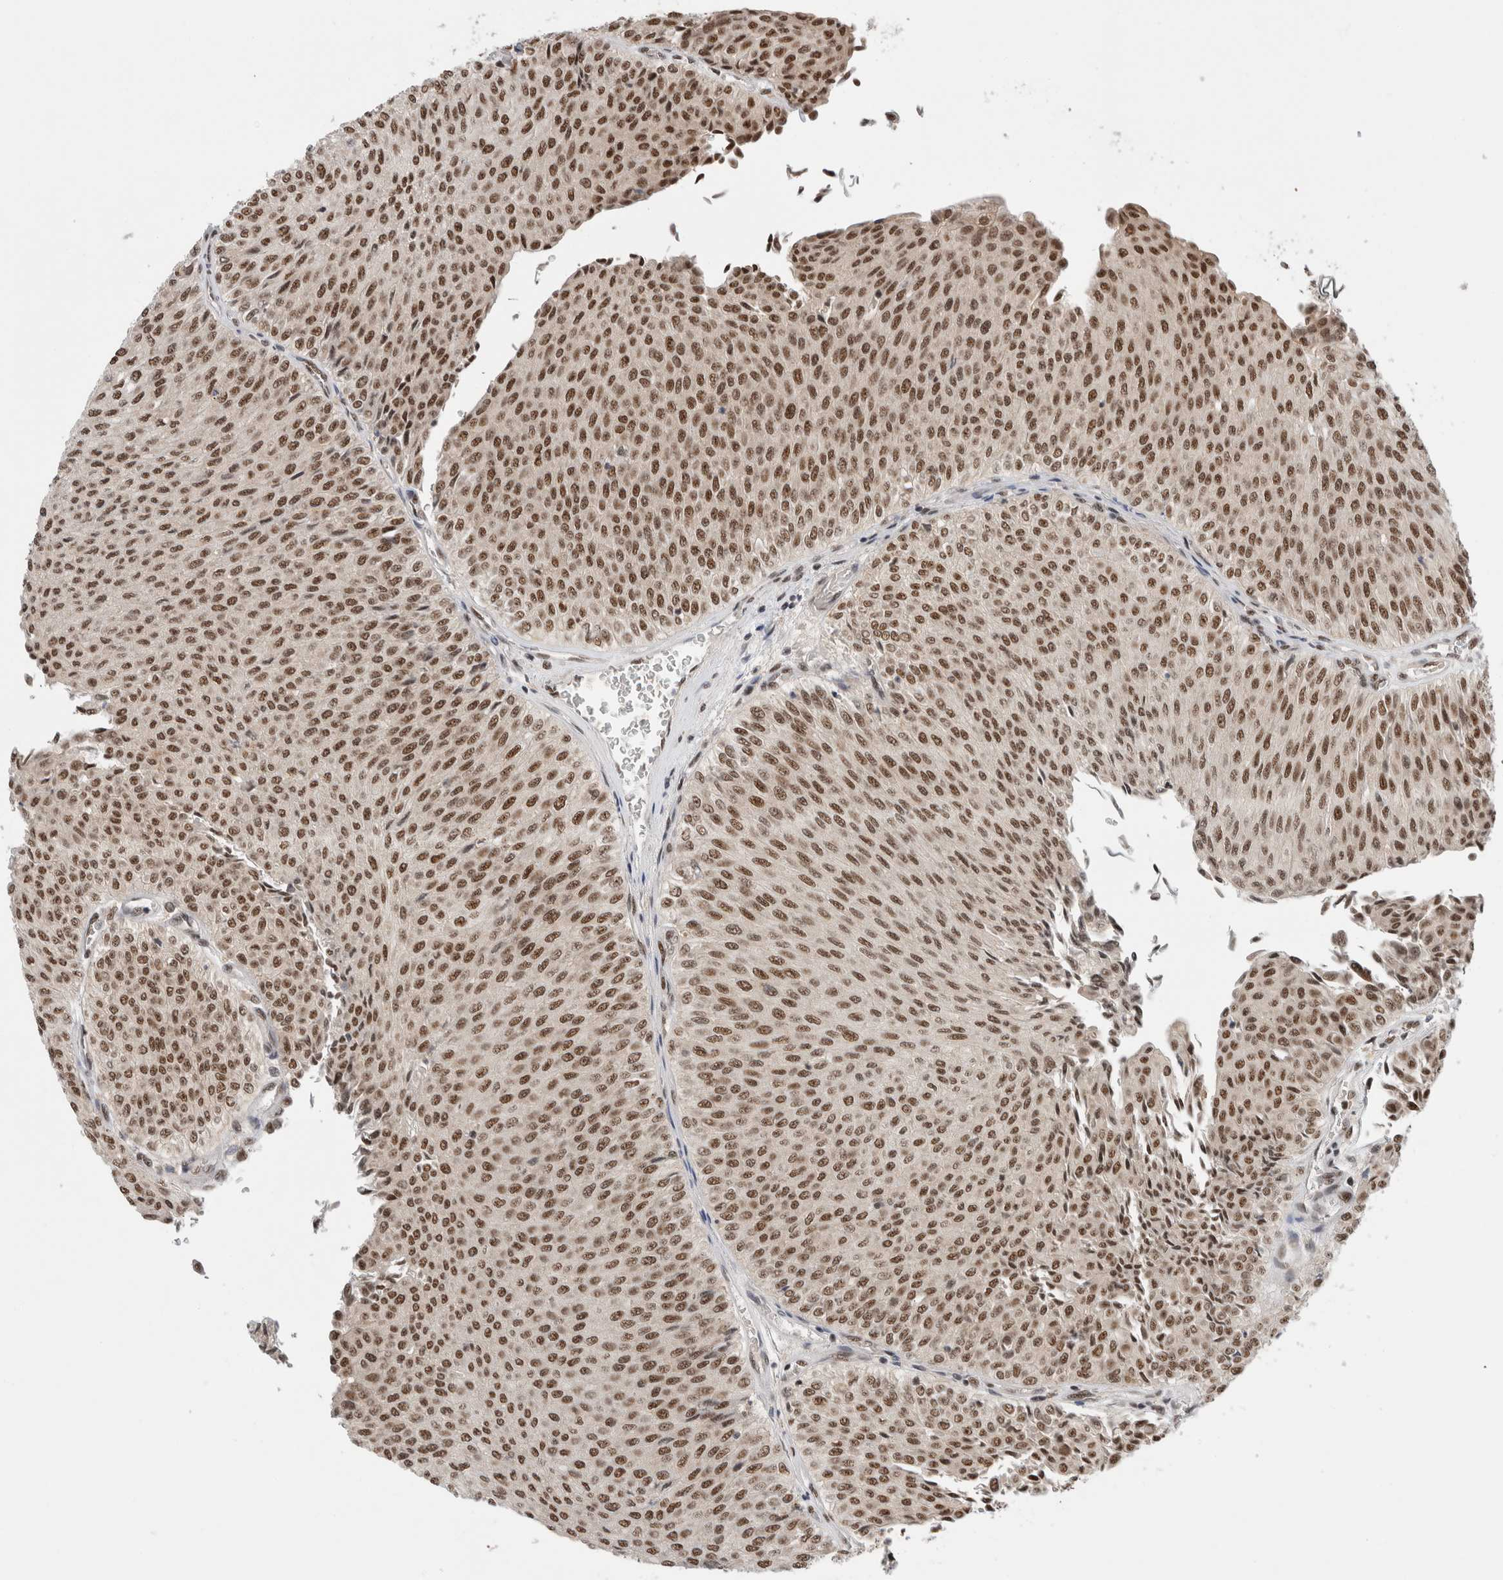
{"staining": {"intensity": "strong", "quantity": ">75%", "location": "nuclear"}, "tissue": "urothelial cancer", "cell_type": "Tumor cells", "image_type": "cancer", "snomed": [{"axis": "morphology", "description": "Urothelial carcinoma, Low grade"}, {"axis": "topography", "description": "Urinary bladder"}], "caption": "A brown stain highlights strong nuclear expression of a protein in urothelial cancer tumor cells. (IHC, brightfield microscopy, high magnification).", "gene": "NCAPG2", "patient": {"sex": "male", "age": 78}}